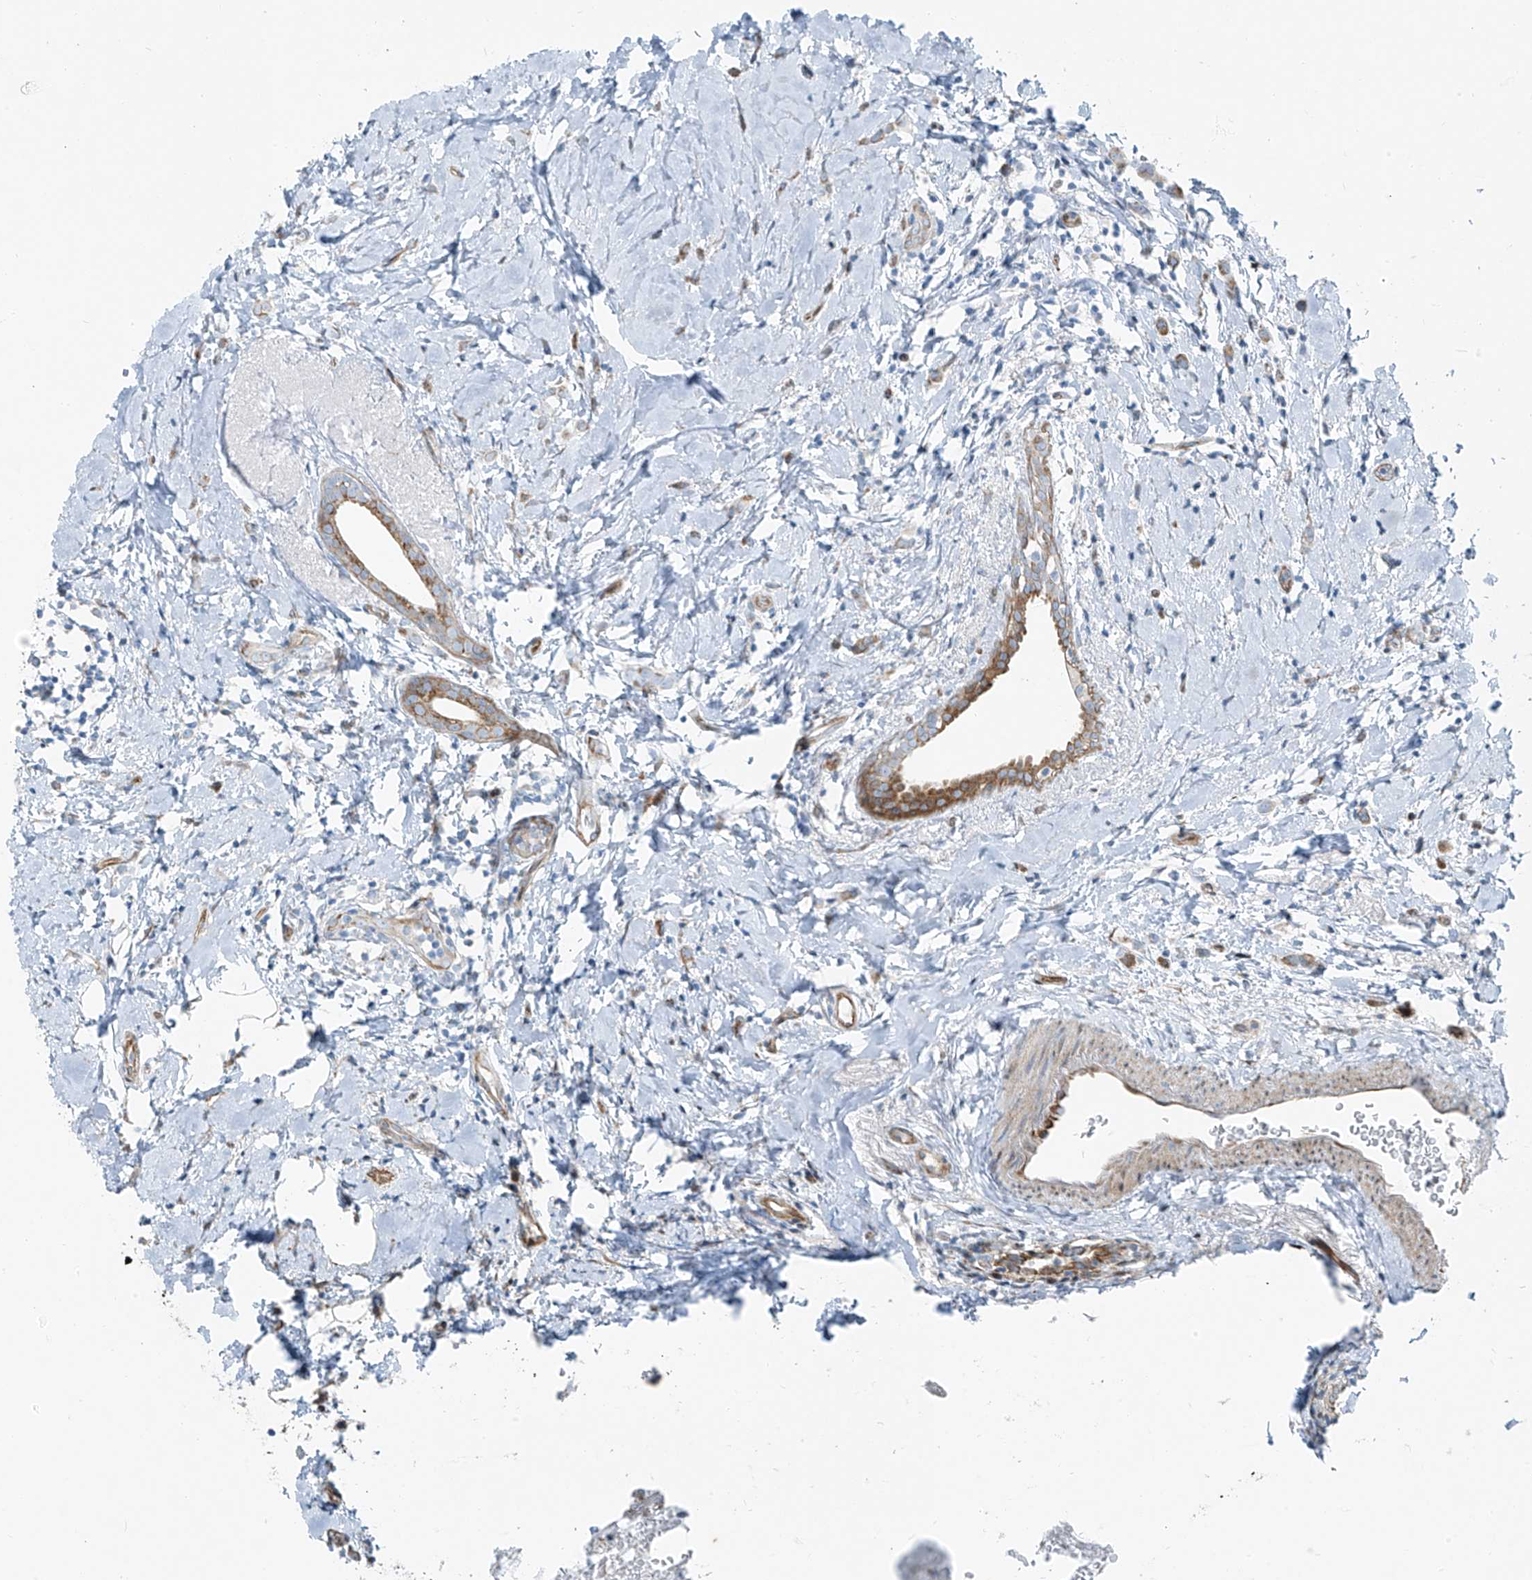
{"staining": {"intensity": "moderate", "quantity": "25%-75%", "location": "cytoplasmic/membranous"}, "tissue": "breast cancer", "cell_type": "Tumor cells", "image_type": "cancer", "snomed": [{"axis": "morphology", "description": "Lobular carcinoma"}, {"axis": "topography", "description": "Breast"}], "caption": "Breast cancer (lobular carcinoma) stained with IHC demonstrates moderate cytoplasmic/membranous positivity in about 25%-75% of tumor cells. Immunohistochemistry stains the protein in brown and the nuclei are stained blue.", "gene": "HIC2", "patient": {"sex": "female", "age": 47}}